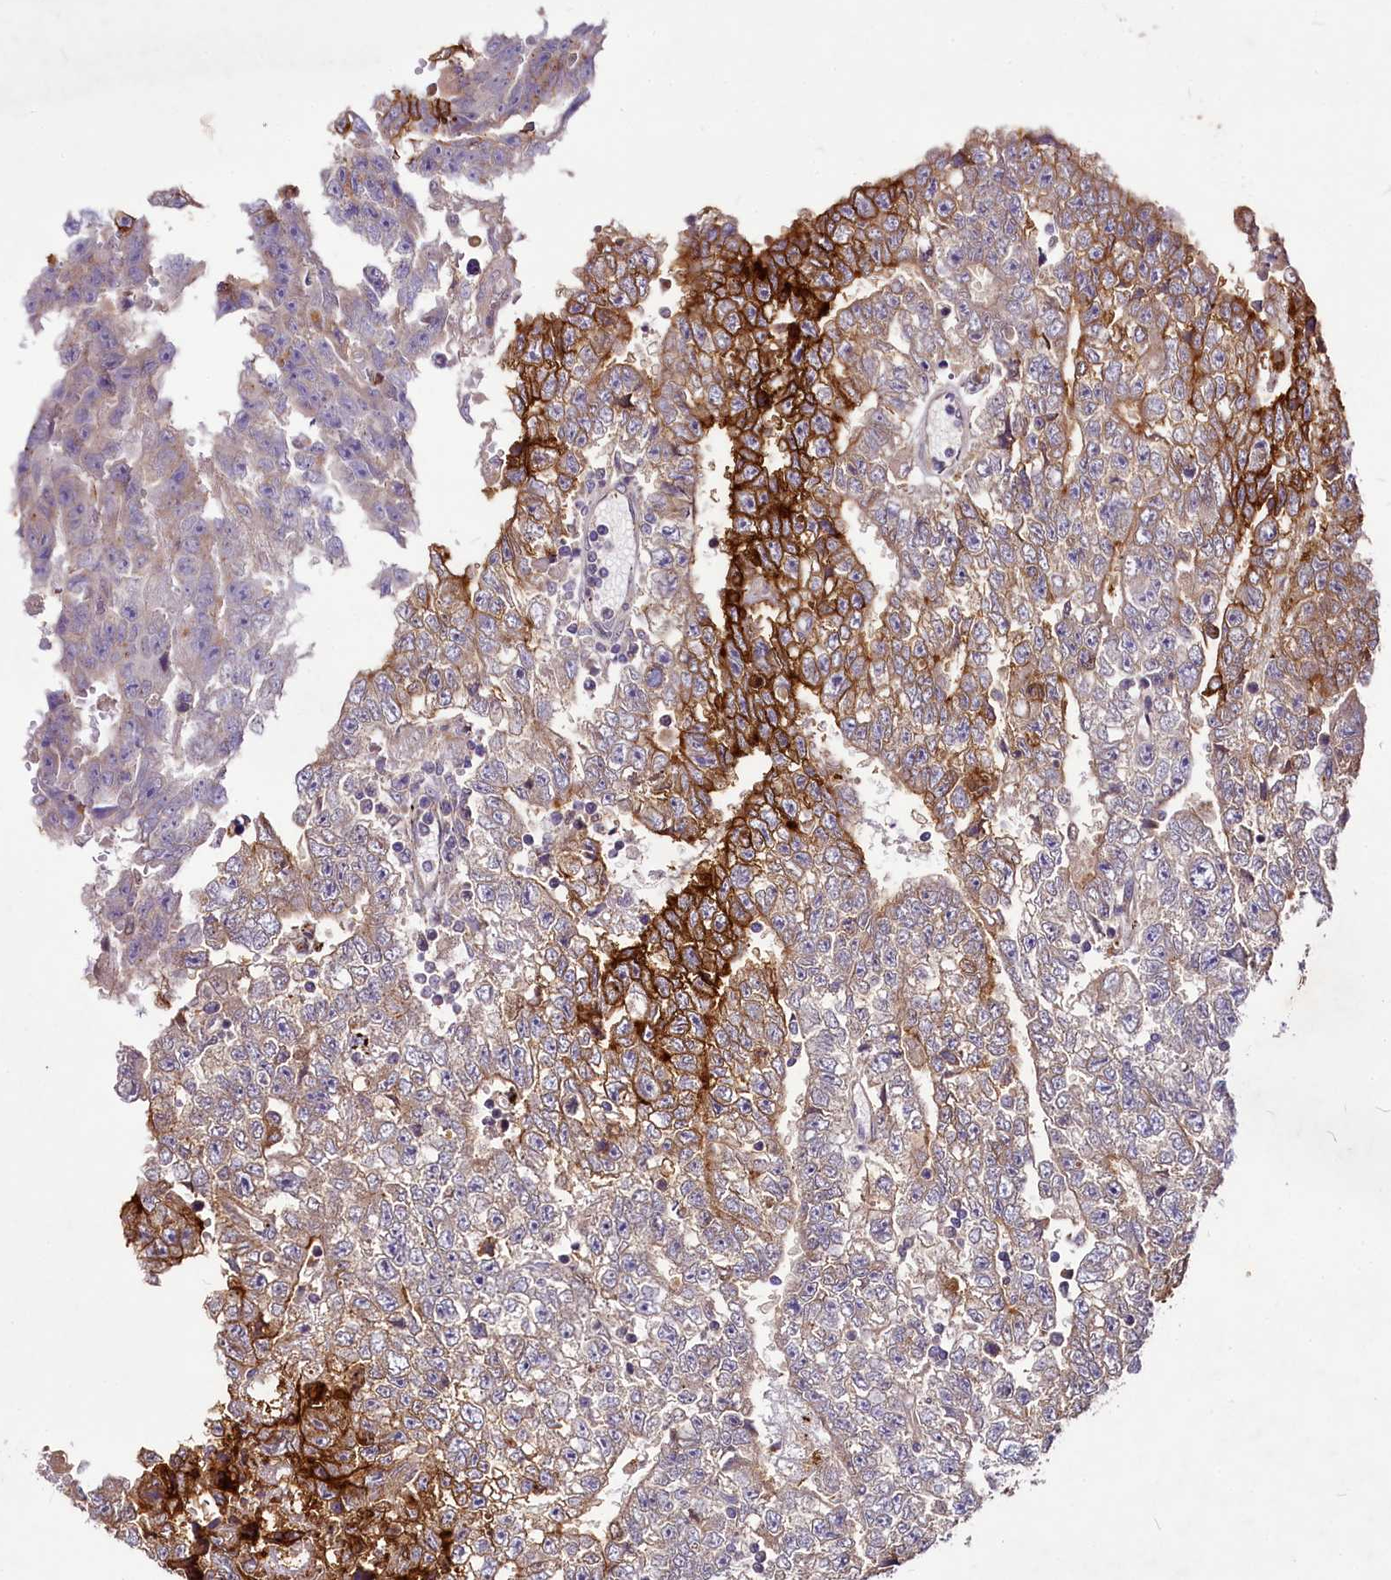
{"staining": {"intensity": "strong", "quantity": "25%-75%", "location": "cytoplasmic/membranous"}, "tissue": "testis cancer", "cell_type": "Tumor cells", "image_type": "cancer", "snomed": [{"axis": "morphology", "description": "Carcinoma, Embryonal, NOS"}, {"axis": "topography", "description": "Testis"}], "caption": "Strong cytoplasmic/membranous protein expression is identified in approximately 25%-75% of tumor cells in embryonal carcinoma (testis).", "gene": "C11orf86", "patient": {"sex": "male", "age": 25}}